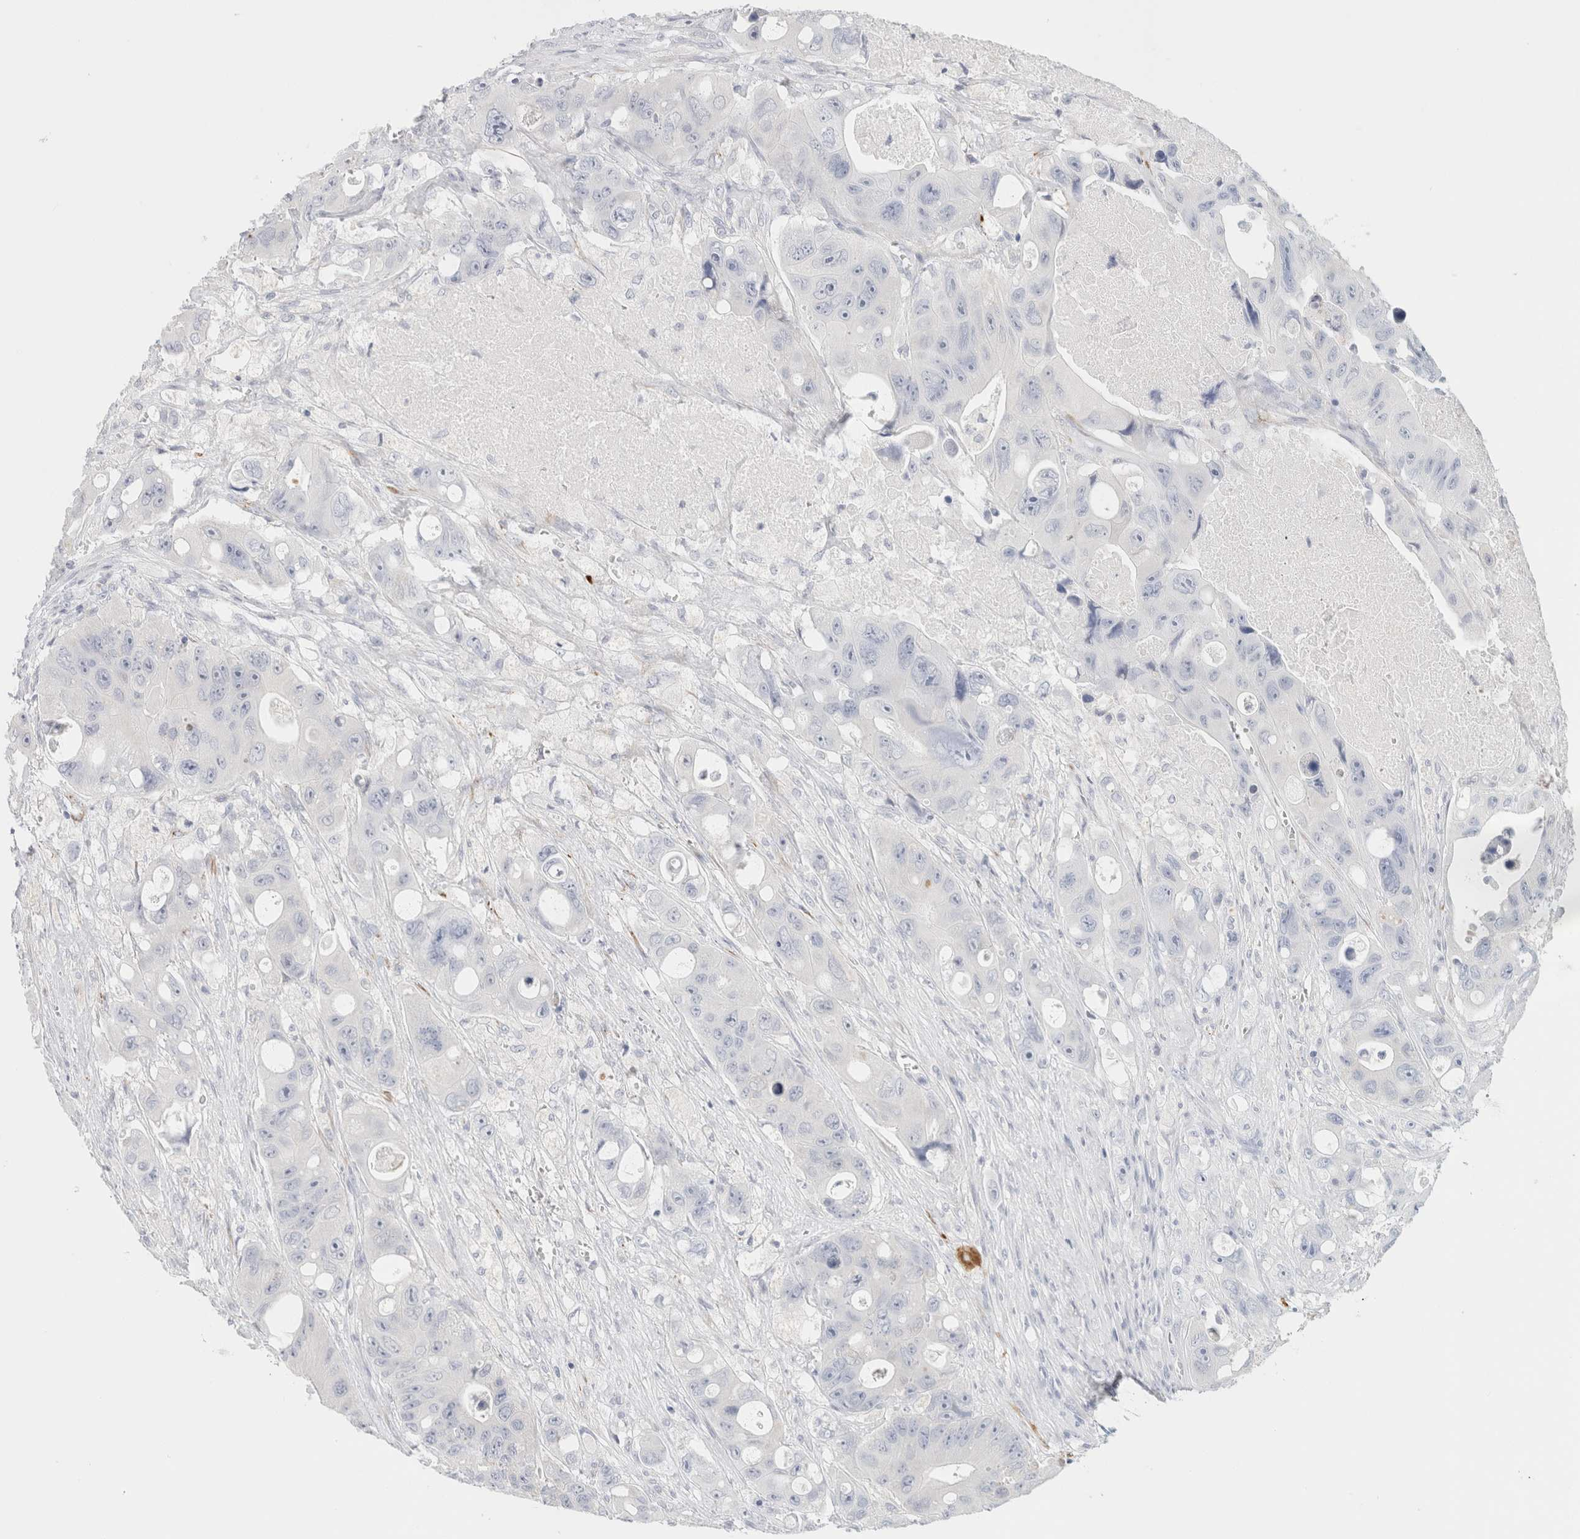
{"staining": {"intensity": "negative", "quantity": "none", "location": "none"}, "tissue": "colorectal cancer", "cell_type": "Tumor cells", "image_type": "cancer", "snomed": [{"axis": "morphology", "description": "Adenocarcinoma, NOS"}, {"axis": "topography", "description": "Colon"}], "caption": "A photomicrograph of human adenocarcinoma (colorectal) is negative for staining in tumor cells.", "gene": "RTN4", "patient": {"sex": "female", "age": 46}}